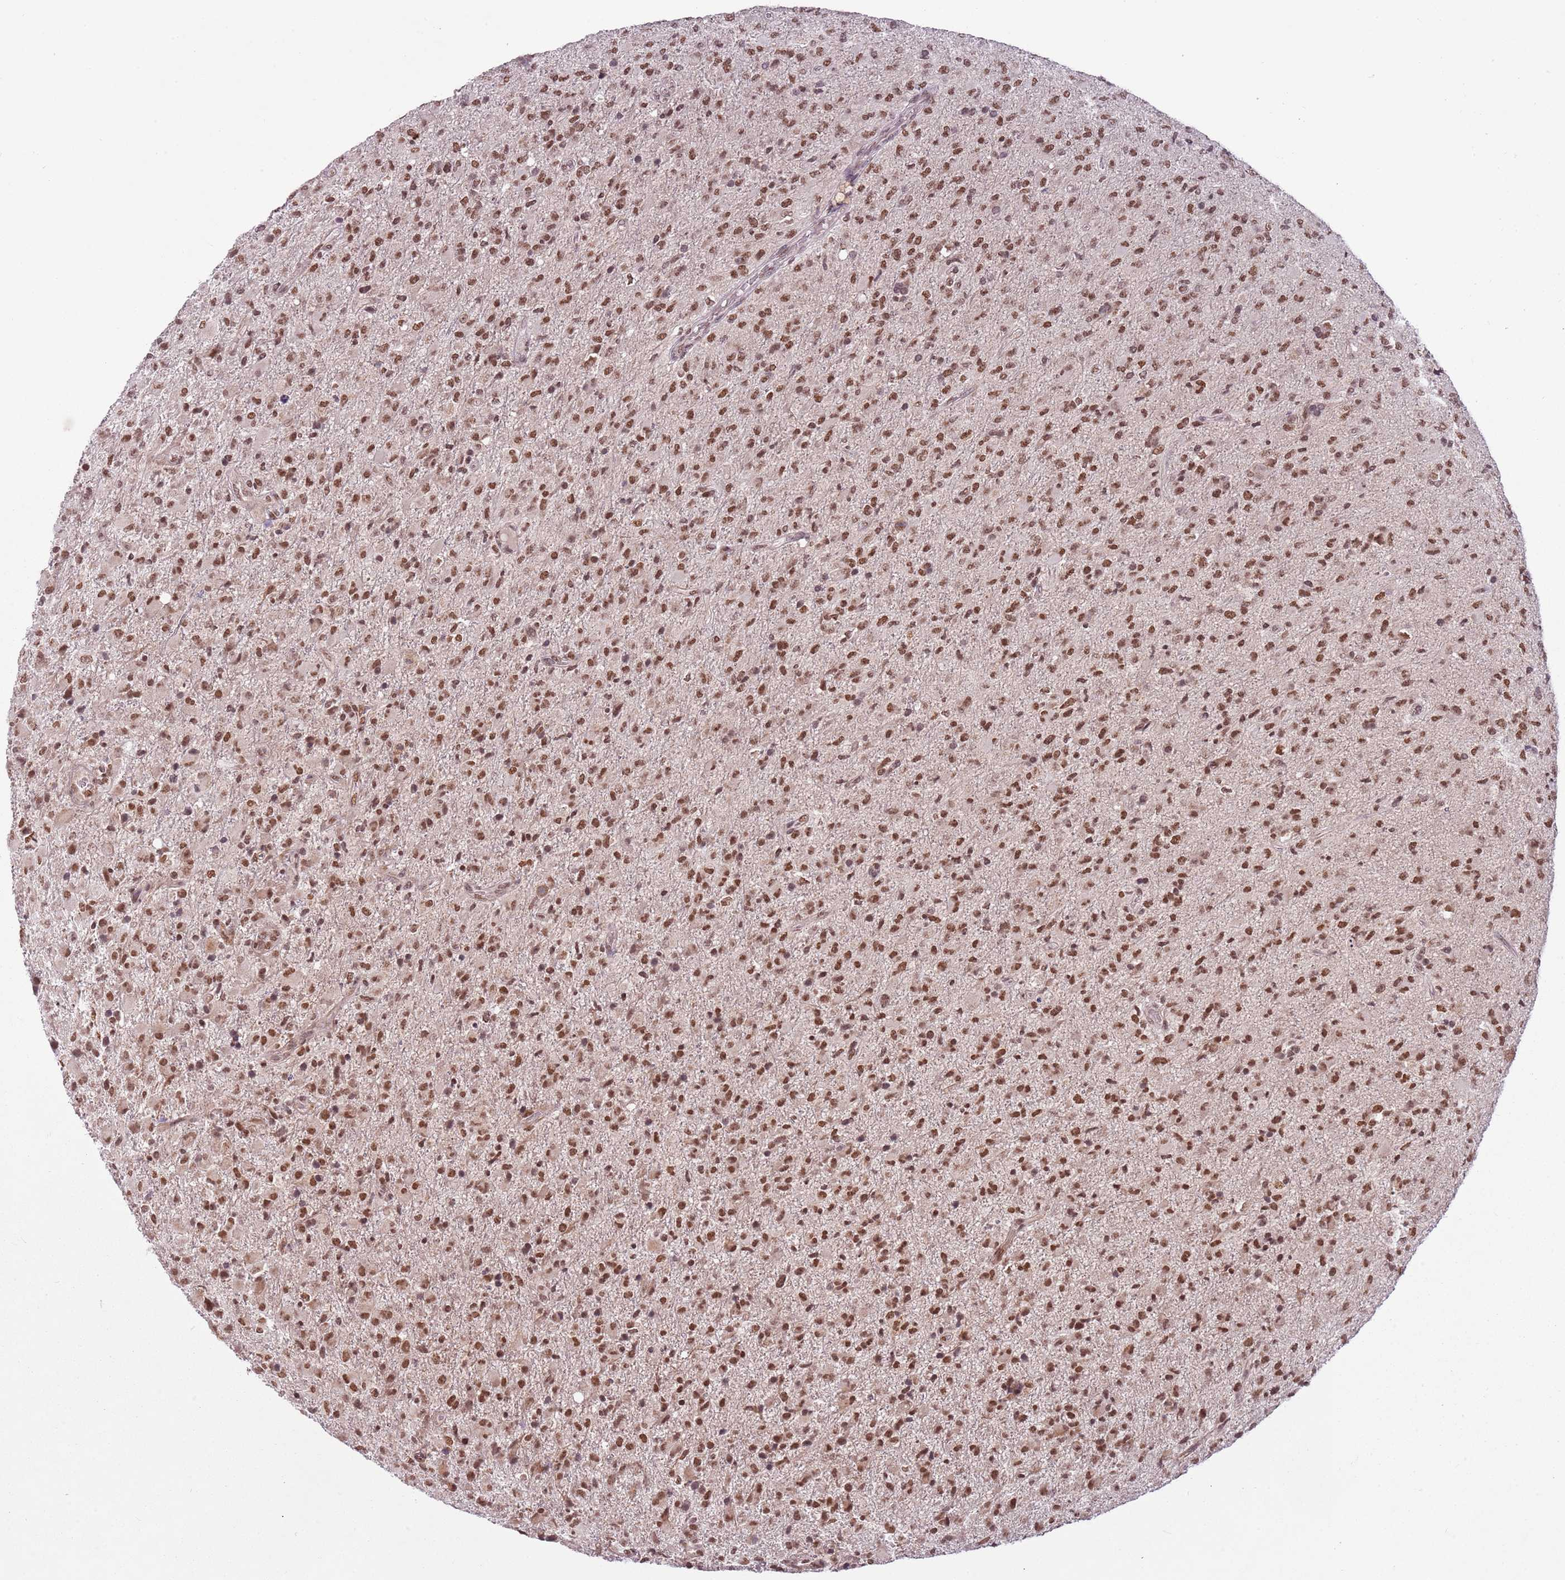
{"staining": {"intensity": "moderate", "quantity": ">75%", "location": "nuclear"}, "tissue": "glioma", "cell_type": "Tumor cells", "image_type": "cancer", "snomed": [{"axis": "morphology", "description": "Glioma, malignant, Low grade"}, {"axis": "topography", "description": "Brain"}], "caption": "Immunohistochemical staining of human malignant low-grade glioma displays medium levels of moderate nuclear staining in about >75% of tumor cells.", "gene": "FAM120AOS", "patient": {"sex": "male", "age": 65}}